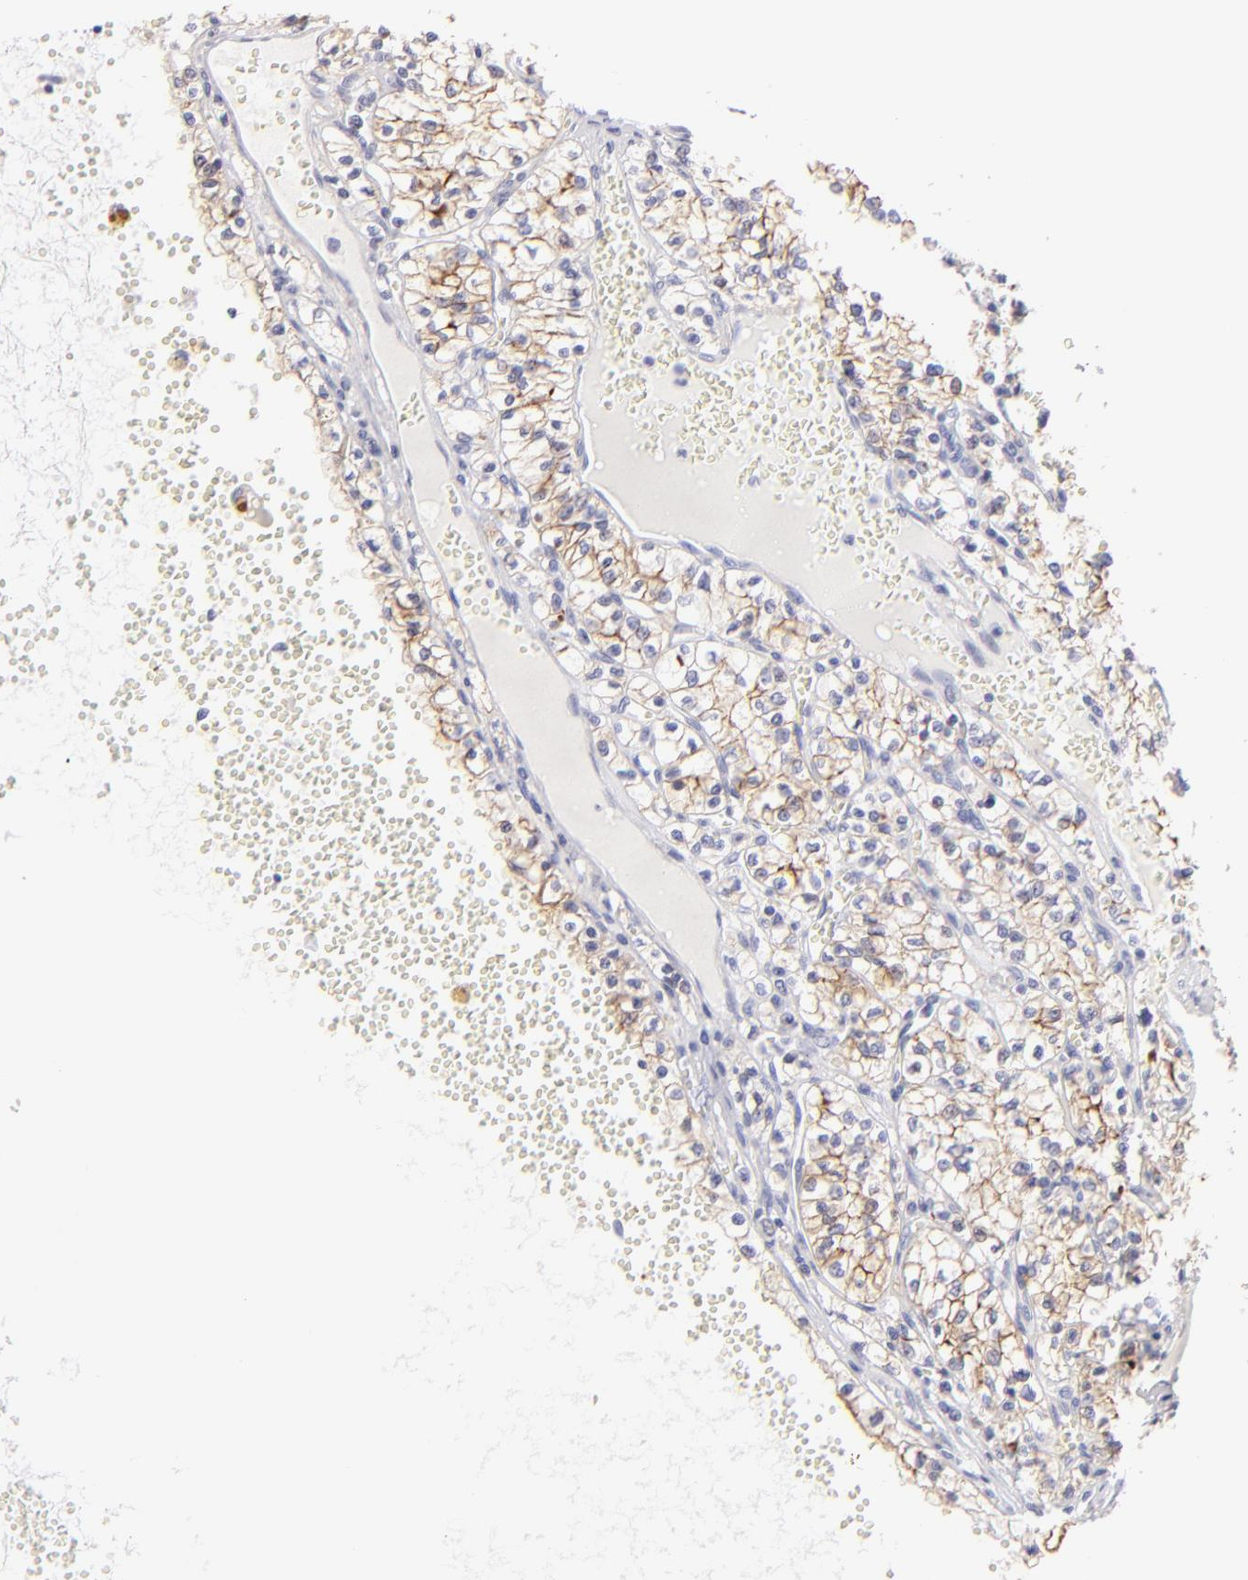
{"staining": {"intensity": "moderate", "quantity": "25%-75%", "location": "cytoplasmic/membranous"}, "tissue": "renal cancer", "cell_type": "Tumor cells", "image_type": "cancer", "snomed": [{"axis": "morphology", "description": "Adenocarcinoma, NOS"}, {"axis": "topography", "description": "Kidney"}], "caption": "Renal adenocarcinoma stained with a protein marker reveals moderate staining in tumor cells.", "gene": "CLDN4", "patient": {"sex": "male", "age": 61}}